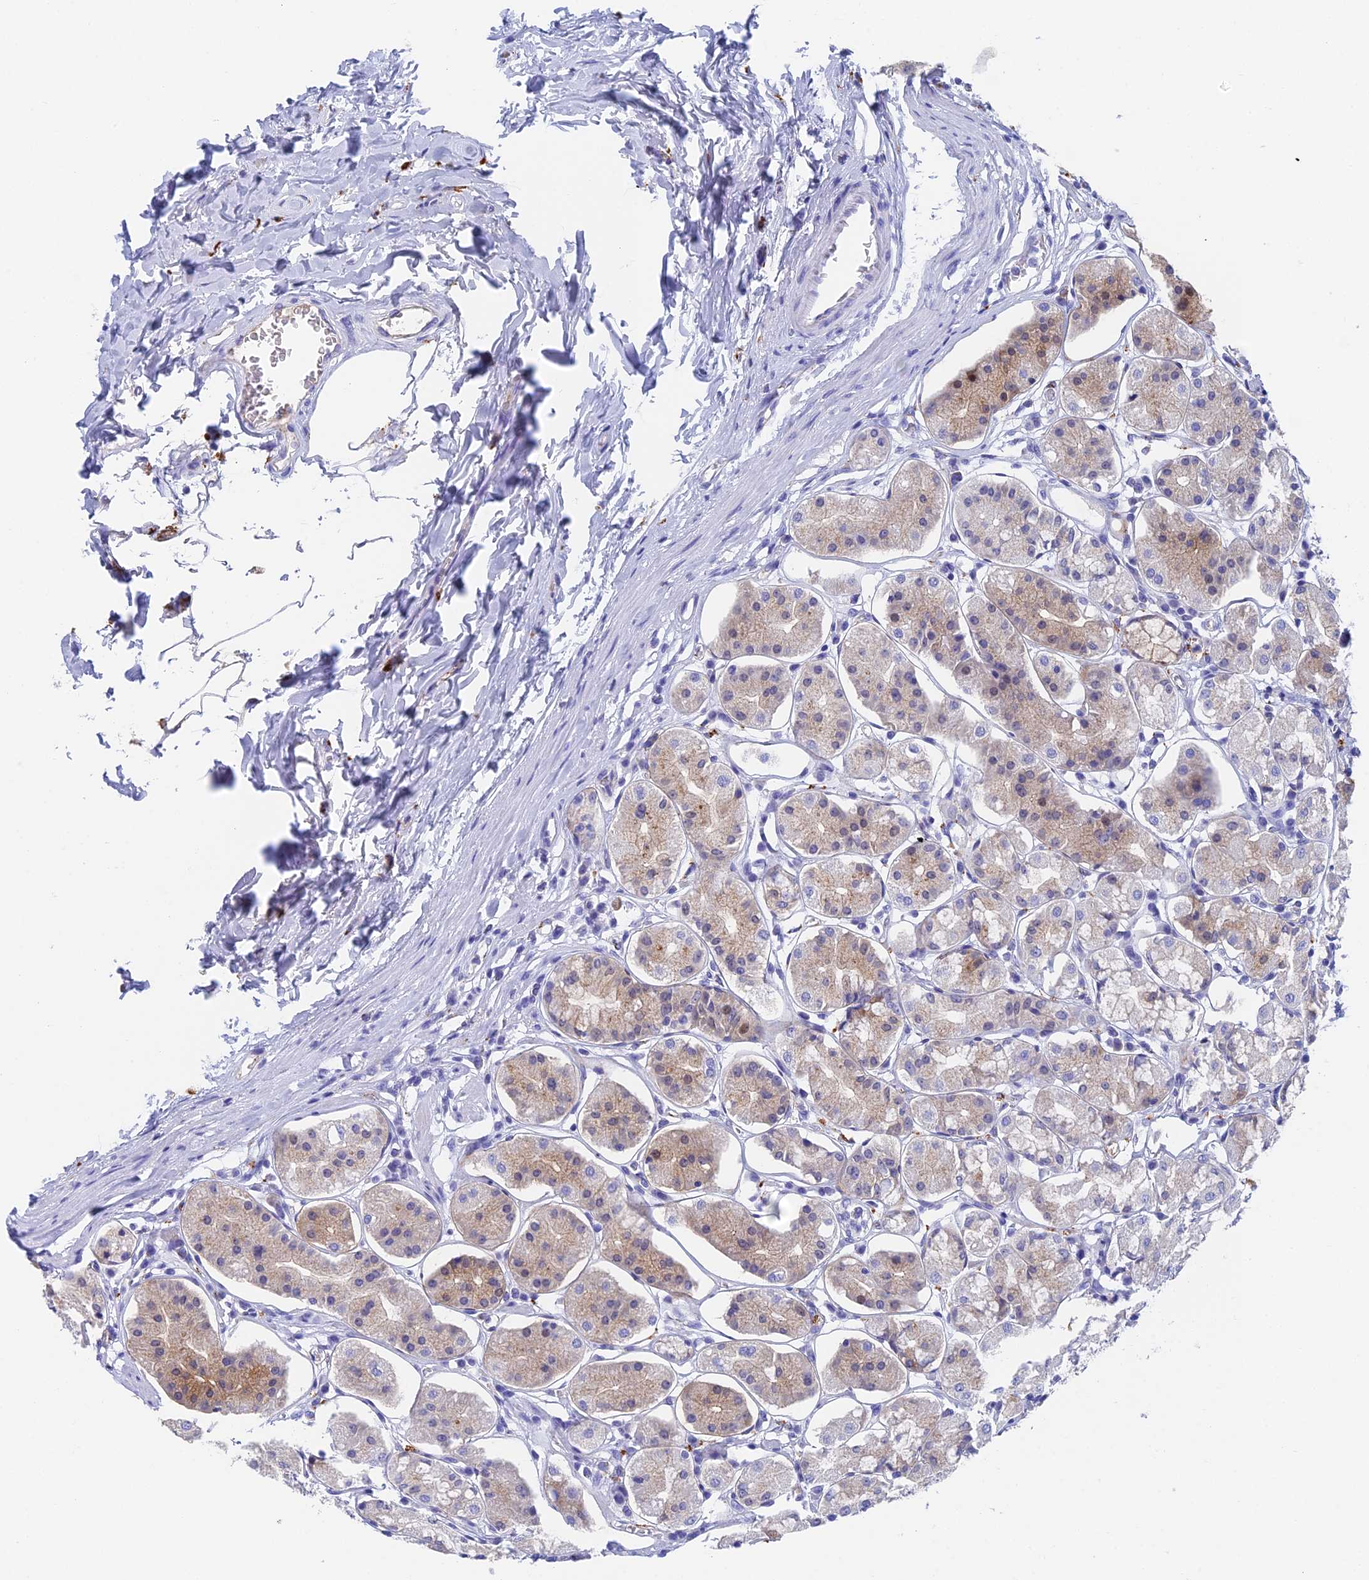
{"staining": {"intensity": "moderate", "quantity": "25%-75%", "location": "cytoplasmic/membranous"}, "tissue": "stomach", "cell_type": "Glandular cells", "image_type": "normal", "snomed": [{"axis": "morphology", "description": "Normal tissue, NOS"}, {"axis": "topography", "description": "Stomach, lower"}], "caption": "This photomicrograph displays normal stomach stained with immunohistochemistry to label a protein in brown. The cytoplasmic/membranous of glandular cells show moderate positivity for the protein. Nuclei are counter-stained blue.", "gene": "ADAMTS13", "patient": {"sex": "female", "age": 56}}